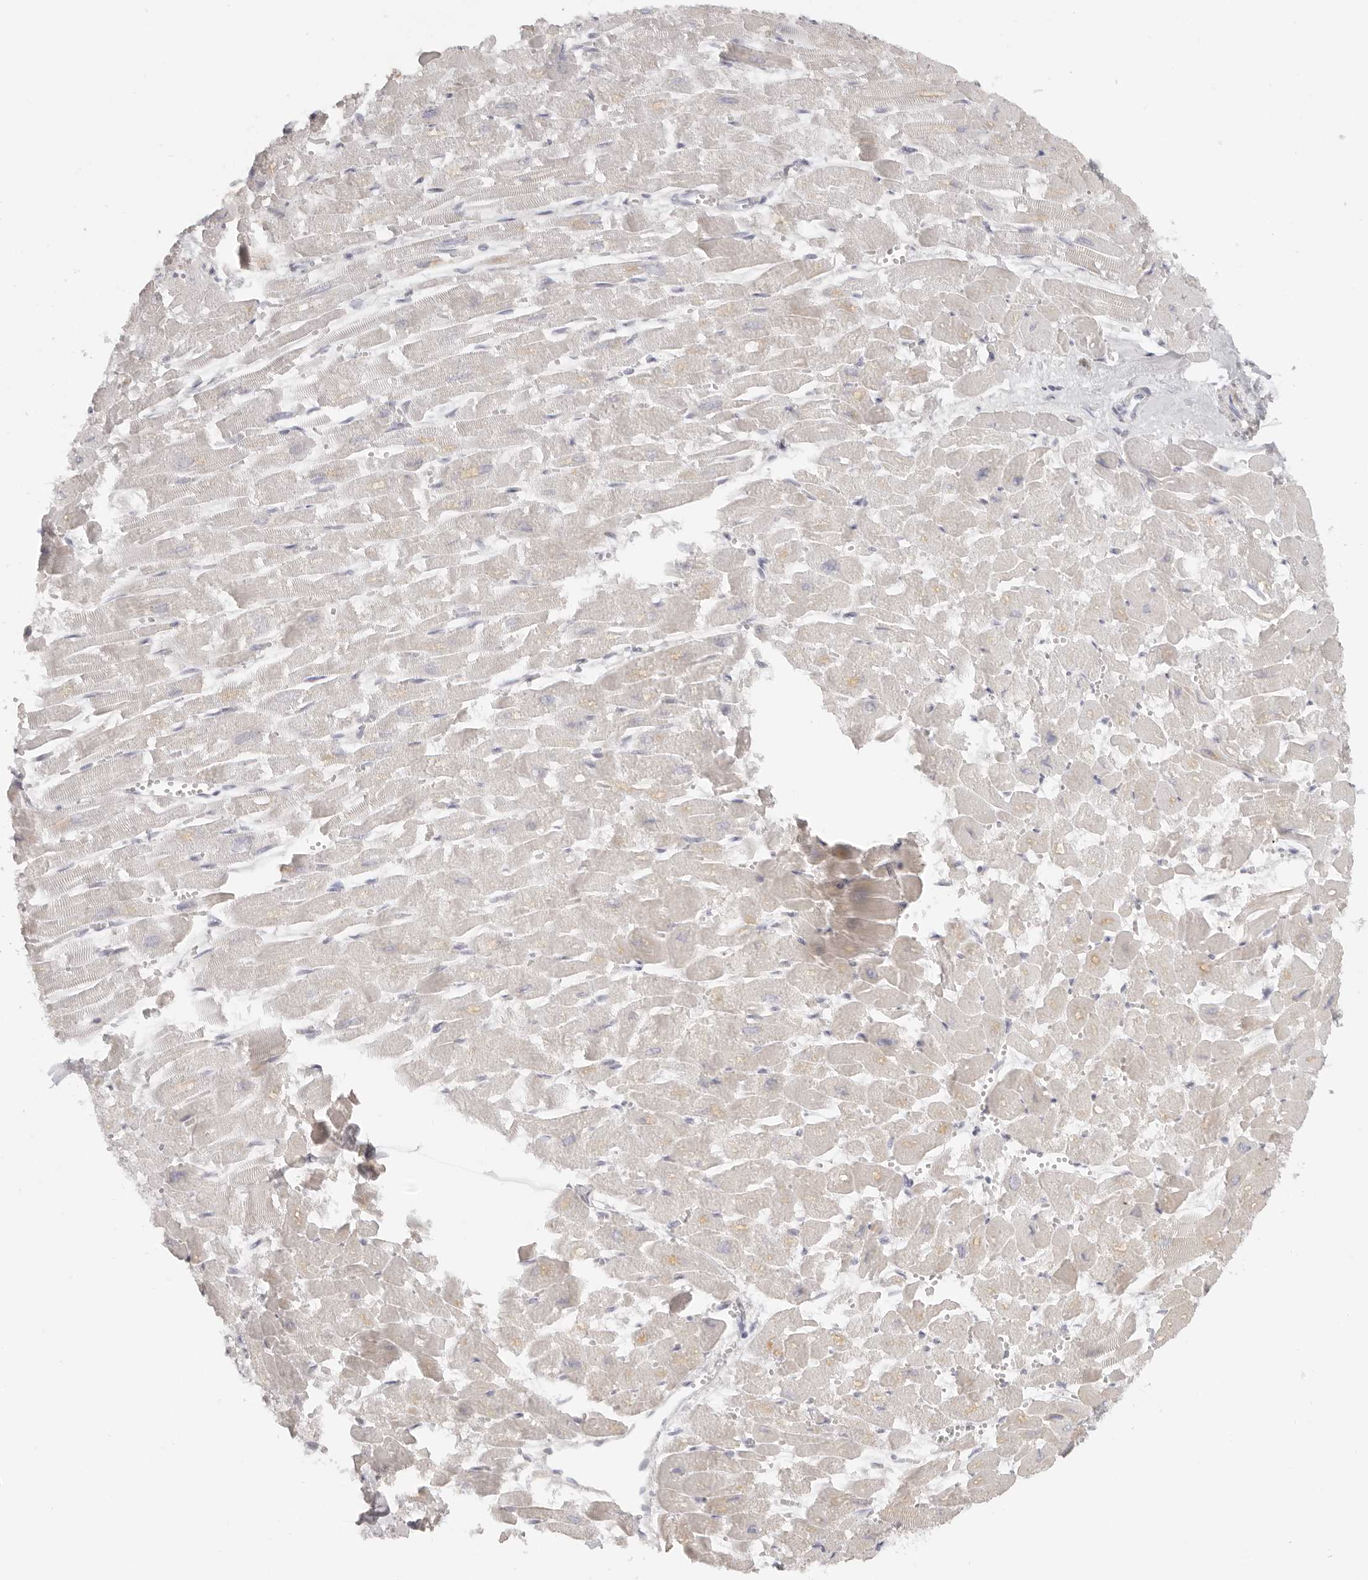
{"staining": {"intensity": "negative", "quantity": "none", "location": "none"}, "tissue": "heart muscle", "cell_type": "Cardiomyocytes", "image_type": "normal", "snomed": [{"axis": "morphology", "description": "Normal tissue, NOS"}, {"axis": "topography", "description": "Heart"}], "caption": "A histopathology image of heart muscle stained for a protein demonstrates no brown staining in cardiomyocytes. (DAB IHC with hematoxylin counter stain).", "gene": "RXFP1", "patient": {"sex": "male", "age": 54}}